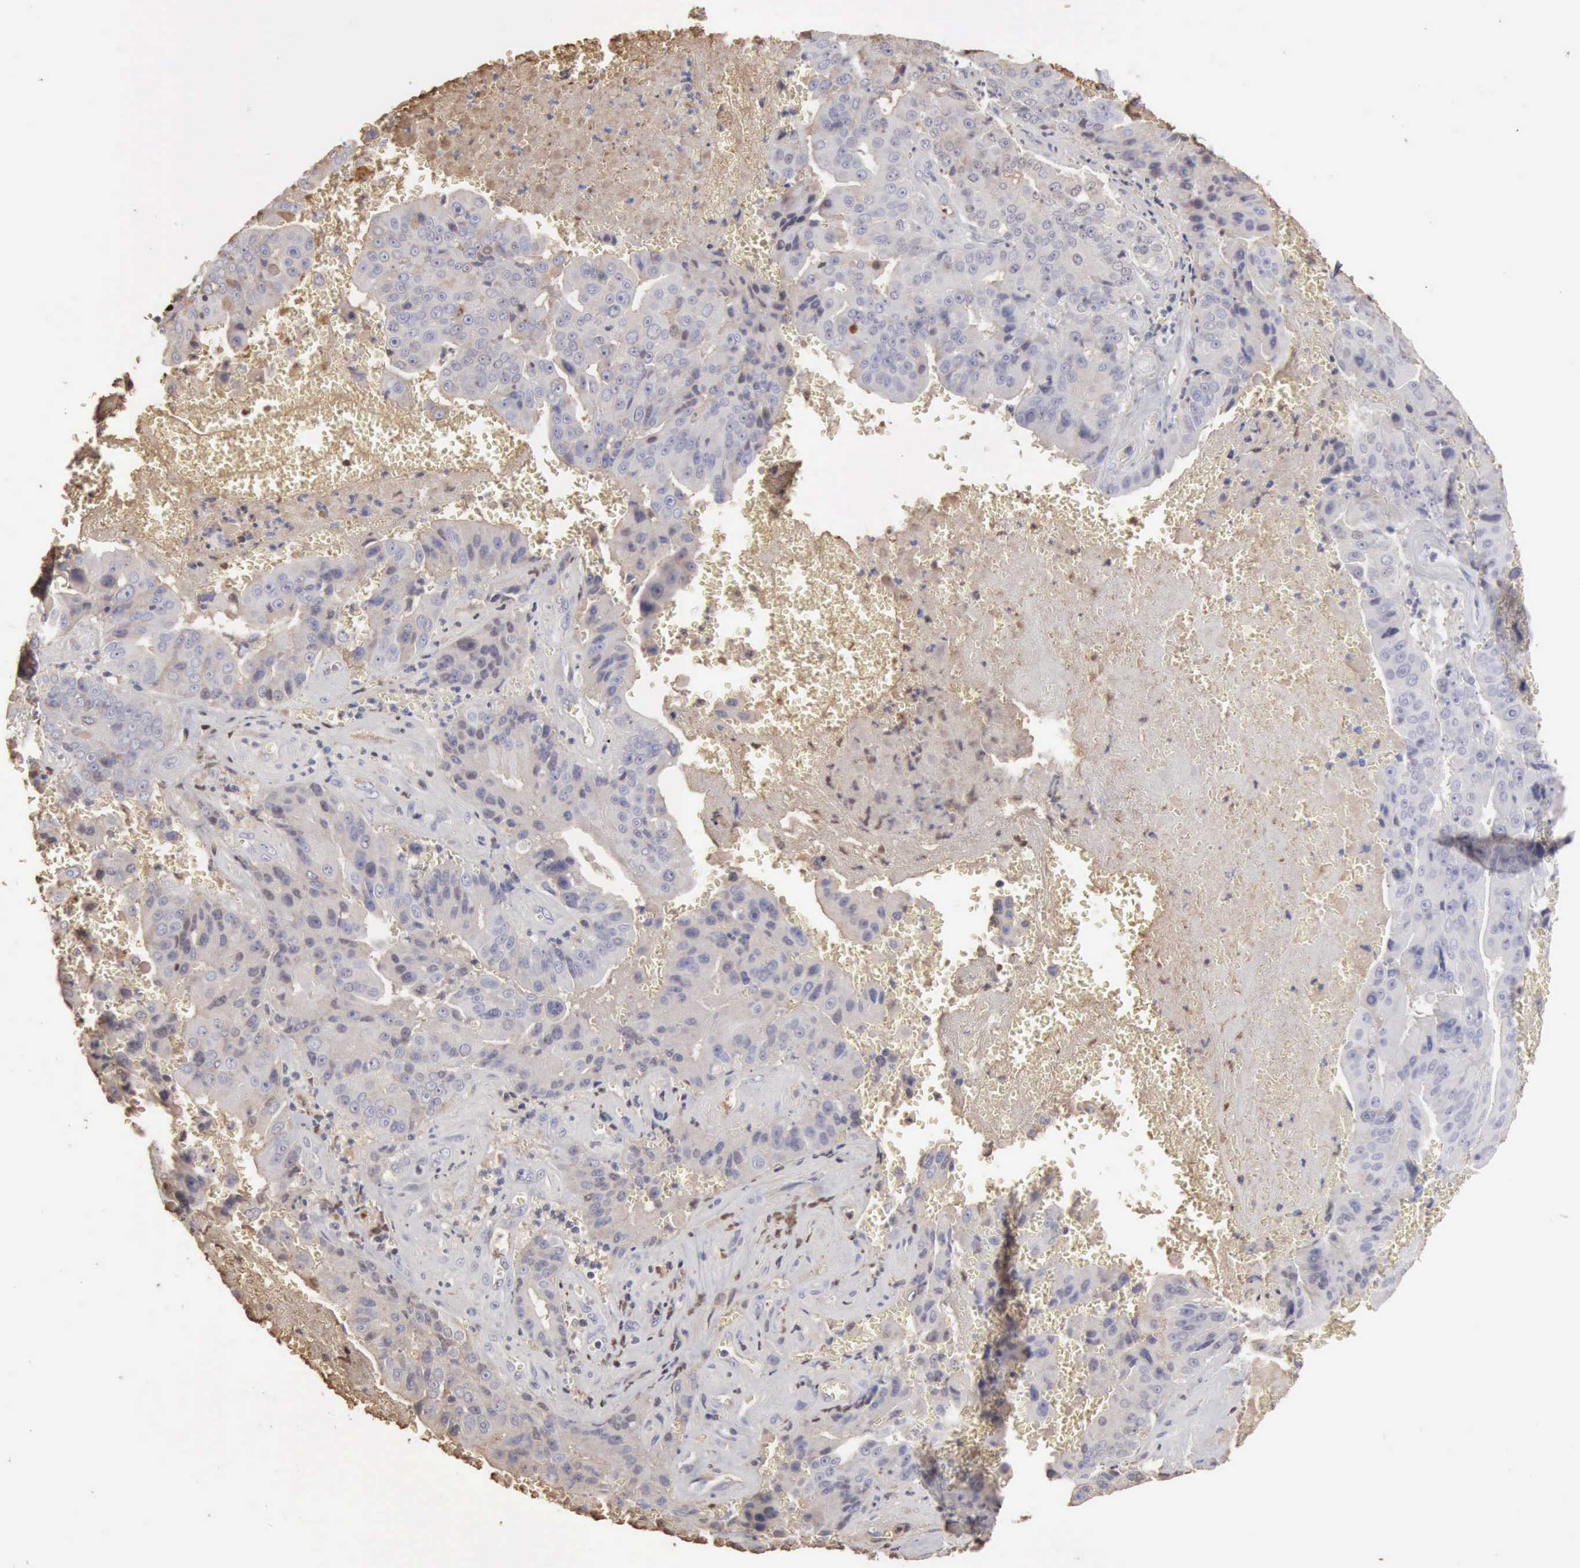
{"staining": {"intensity": "negative", "quantity": "none", "location": "none"}, "tissue": "liver cancer", "cell_type": "Tumor cells", "image_type": "cancer", "snomed": [{"axis": "morphology", "description": "Cholangiocarcinoma"}, {"axis": "topography", "description": "Liver"}], "caption": "Immunohistochemical staining of liver cholangiocarcinoma exhibits no significant staining in tumor cells.", "gene": "SERPINA1", "patient": {"sex": "female", "age": 79}}